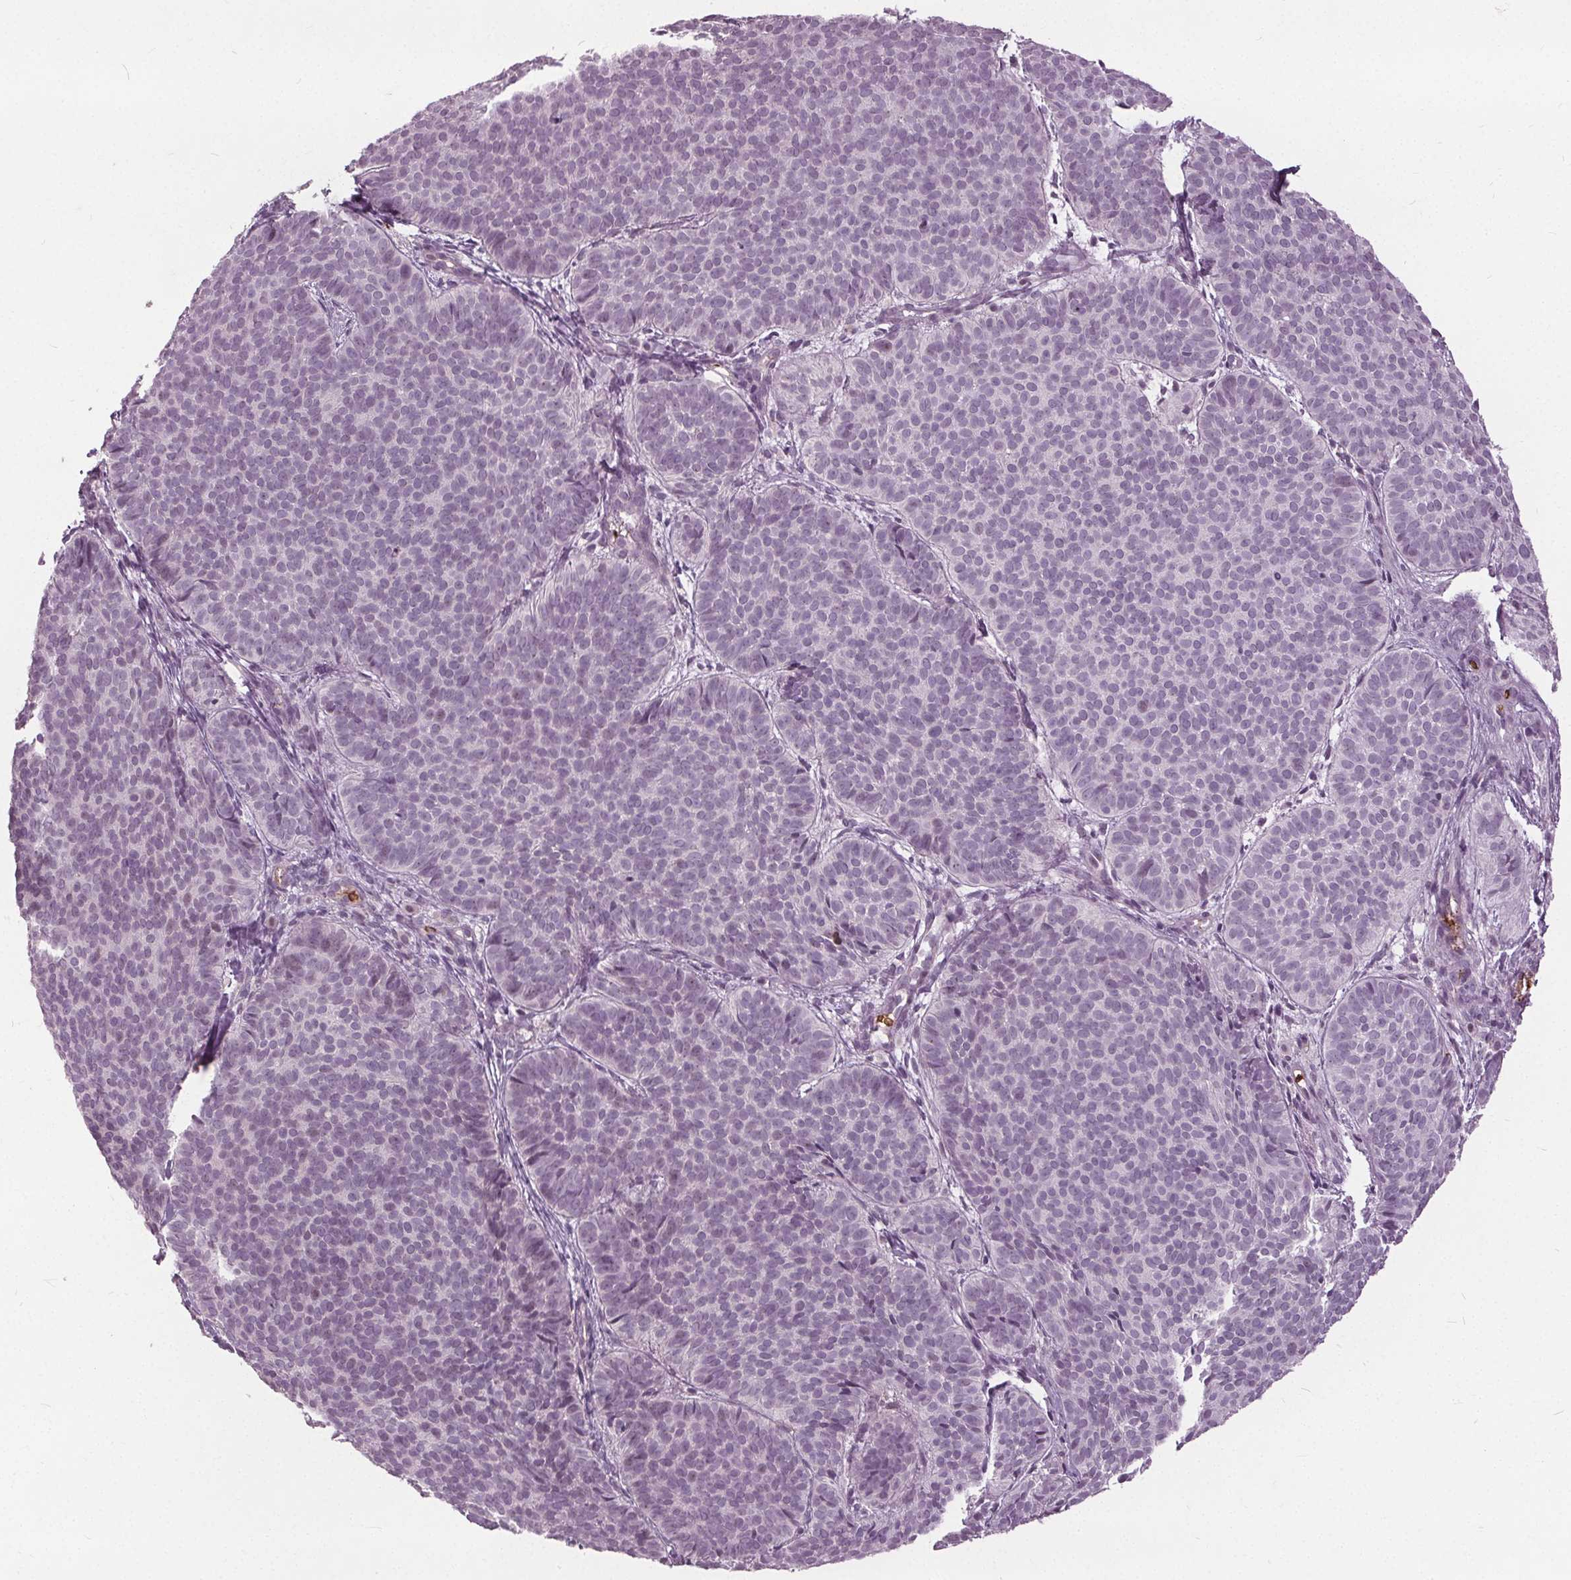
{"staining": {"intensity": "negative", "quantity": "none", "location": "none"}, "tissue": "skin cancer", "cell_type": "Tumor cells", "image_type": "cancer", "snomed": [{"axis": "morphology", "description": "Basal cell carcinoma"}, {"axis": "topography", "description": "Skin"}], "caption": "Basal cell carcinoma (skin) was stained to show a protein in brown. There is no significant expression in tumor cells.", "gene": "SLC4A1", "patient": {"sex": "male", "age": 57}}